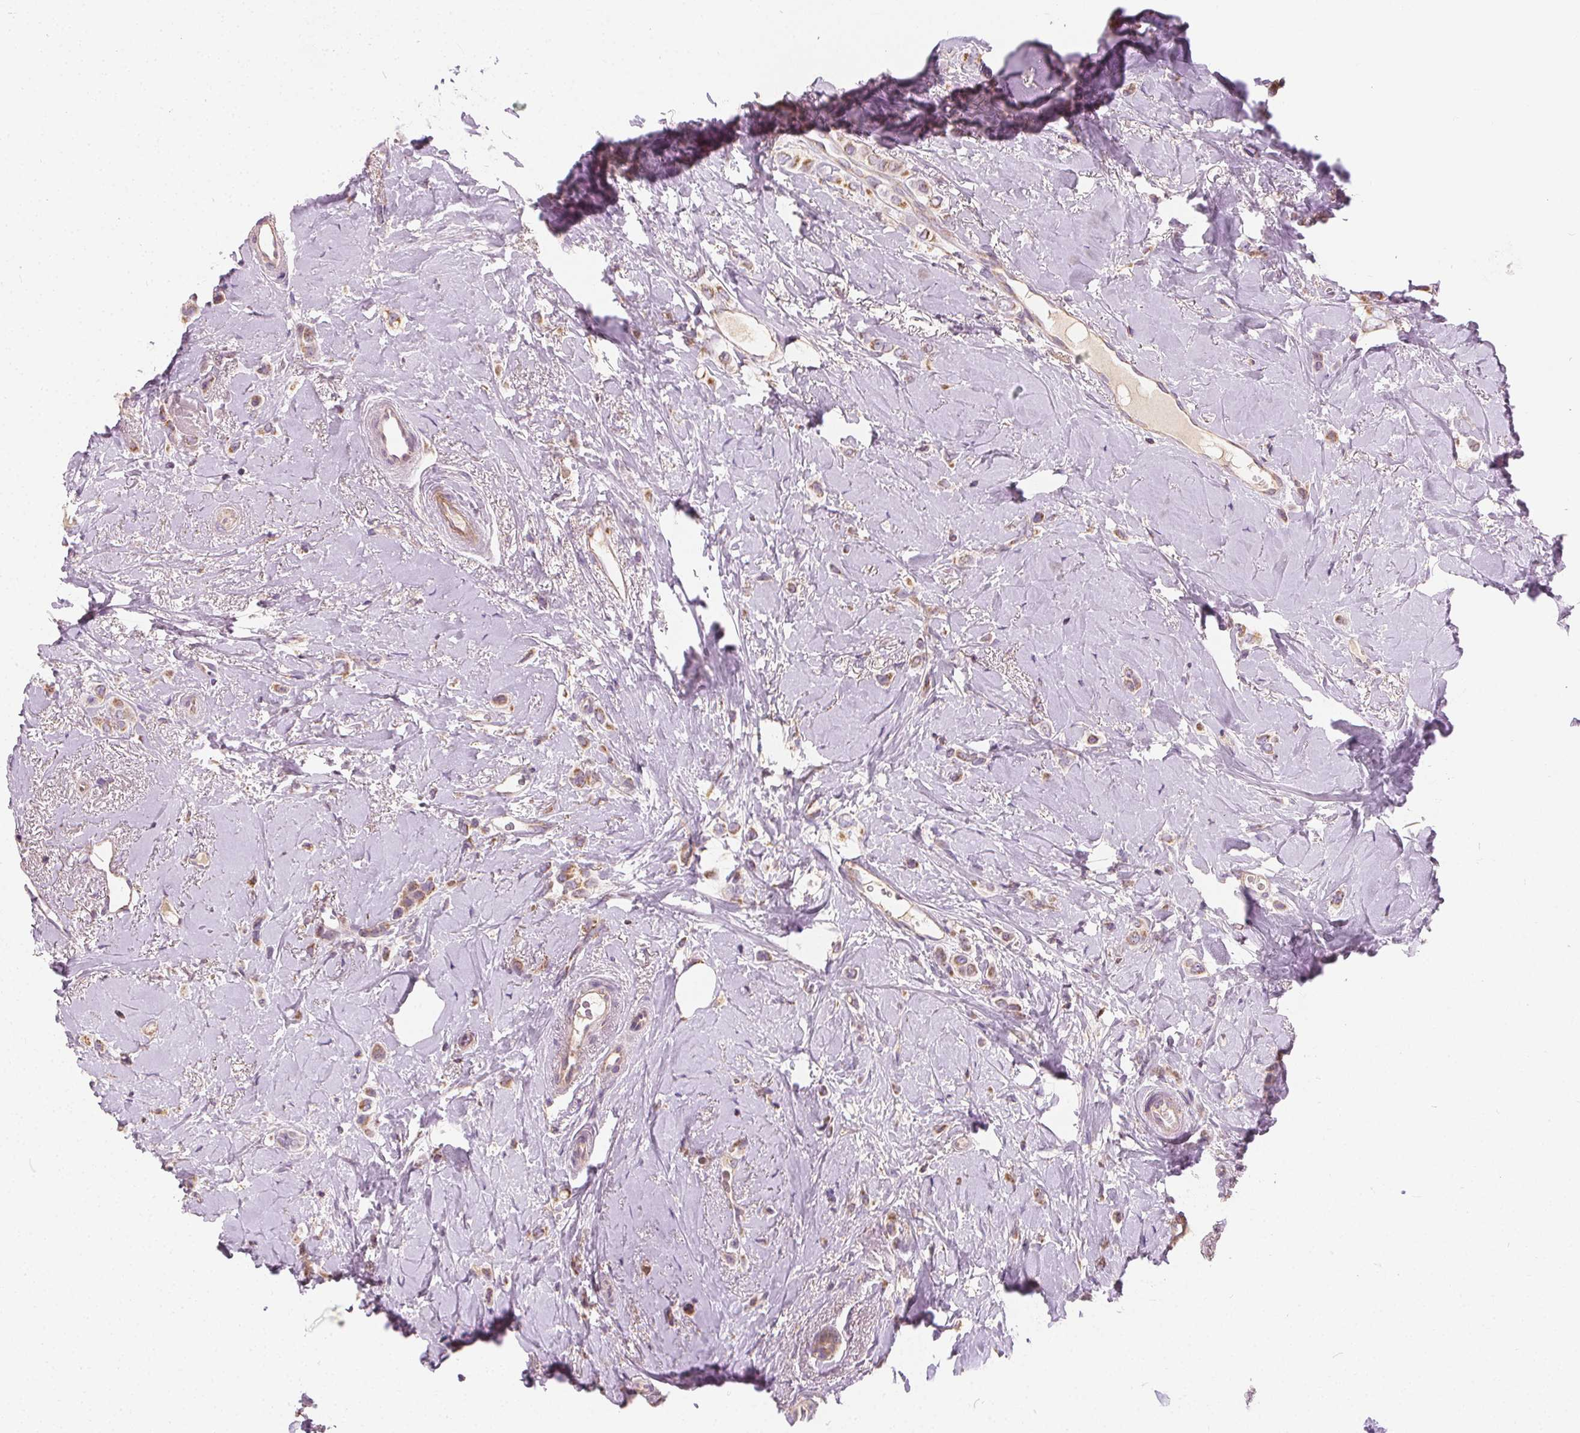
{"staining": {"intensity": "weak", "quantity": ">75%", "location": "cytoplasmic/membranous"}, "tissue": "breast cancer", "cell_type": "Tumor cells", "image_type": "cancer", "snomed": [{"axis": "morphology", "description": "Lobular carcinoma"}, {"axis": "topography", "description": "Breast"}], "caption": "Human breast lobular carcinoma stained for a protein (brown) shows weak cytoplasmic/membranous positive positivity in approximately >75% of tumor cells.", "gene": "RAB20", "patient": {"sex": "female", "age": 66}}